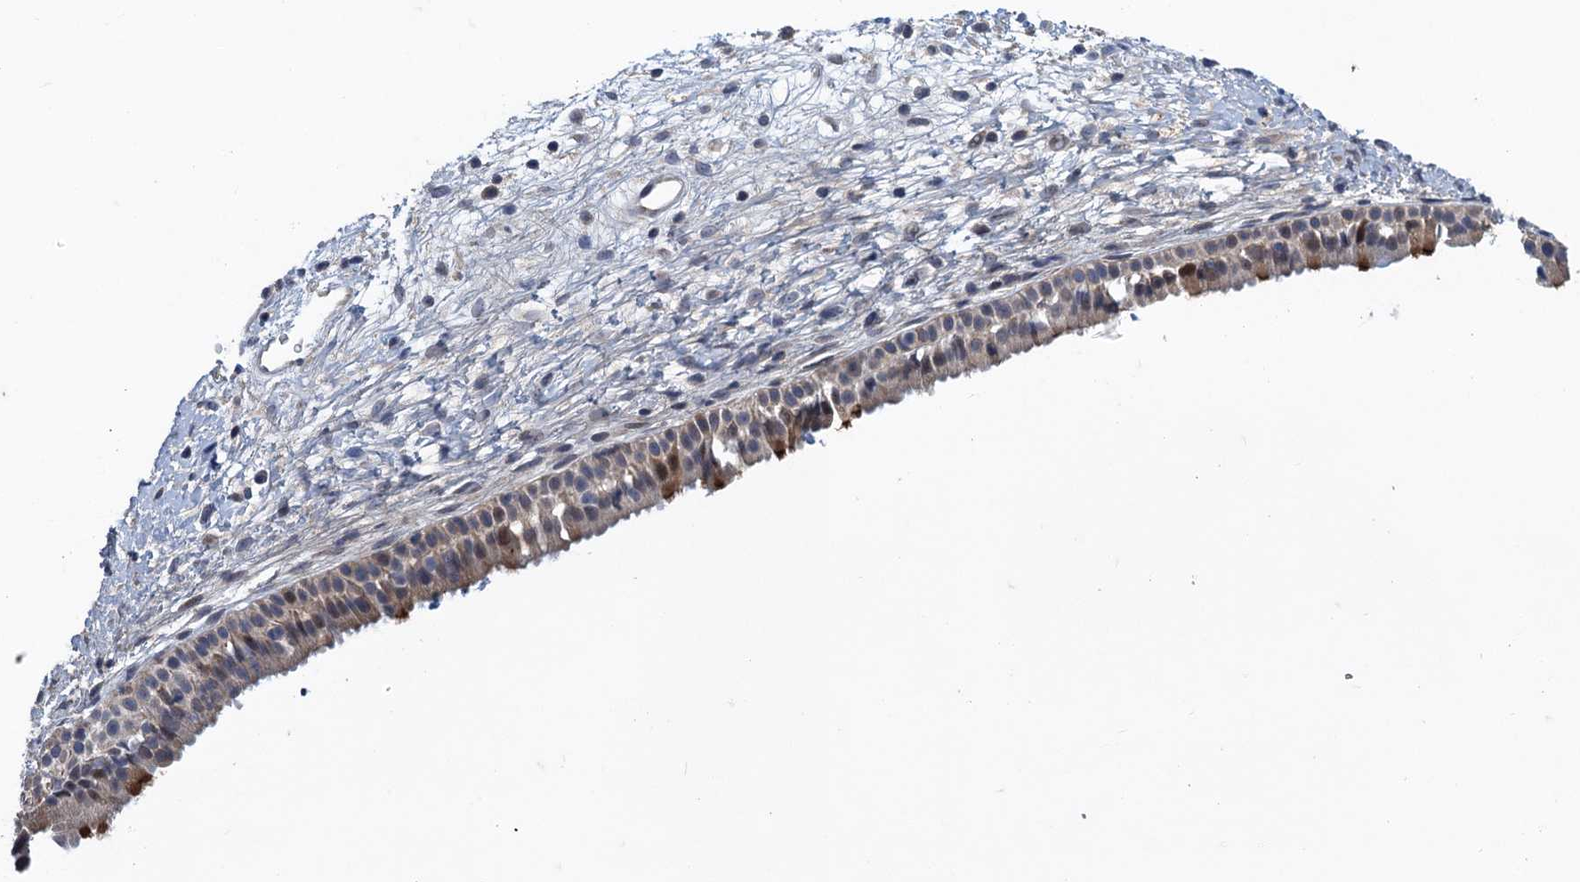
{"staining": {"intensity": "strong", "quantity": "<25%", "location": "cytoplasmic/membranous"}, "tissue": "nasopharynx", "cell_type": "Respiratory epithelial cells", "image_type": "normal", "snomed": [{"axis": "morphology", "description": "Normal tissue, NOS"}, {"axis": "topography", "description": "Nasopharynx"}], "caption": "Immunohistochemistry (IHC) (DAB (3,3'-diaminobenzidine)) staining of normal nasopharynx shows strong cytoplasmic/membranous protein staining in approximately <25% of respiratory epithelial cells. Using DAB (brown) and hematoxylin (blue) stains, captured at high magnification using brightfield microscopy.", "gene": "MDM1", "patient": {"sex": "male", "age": 22}}